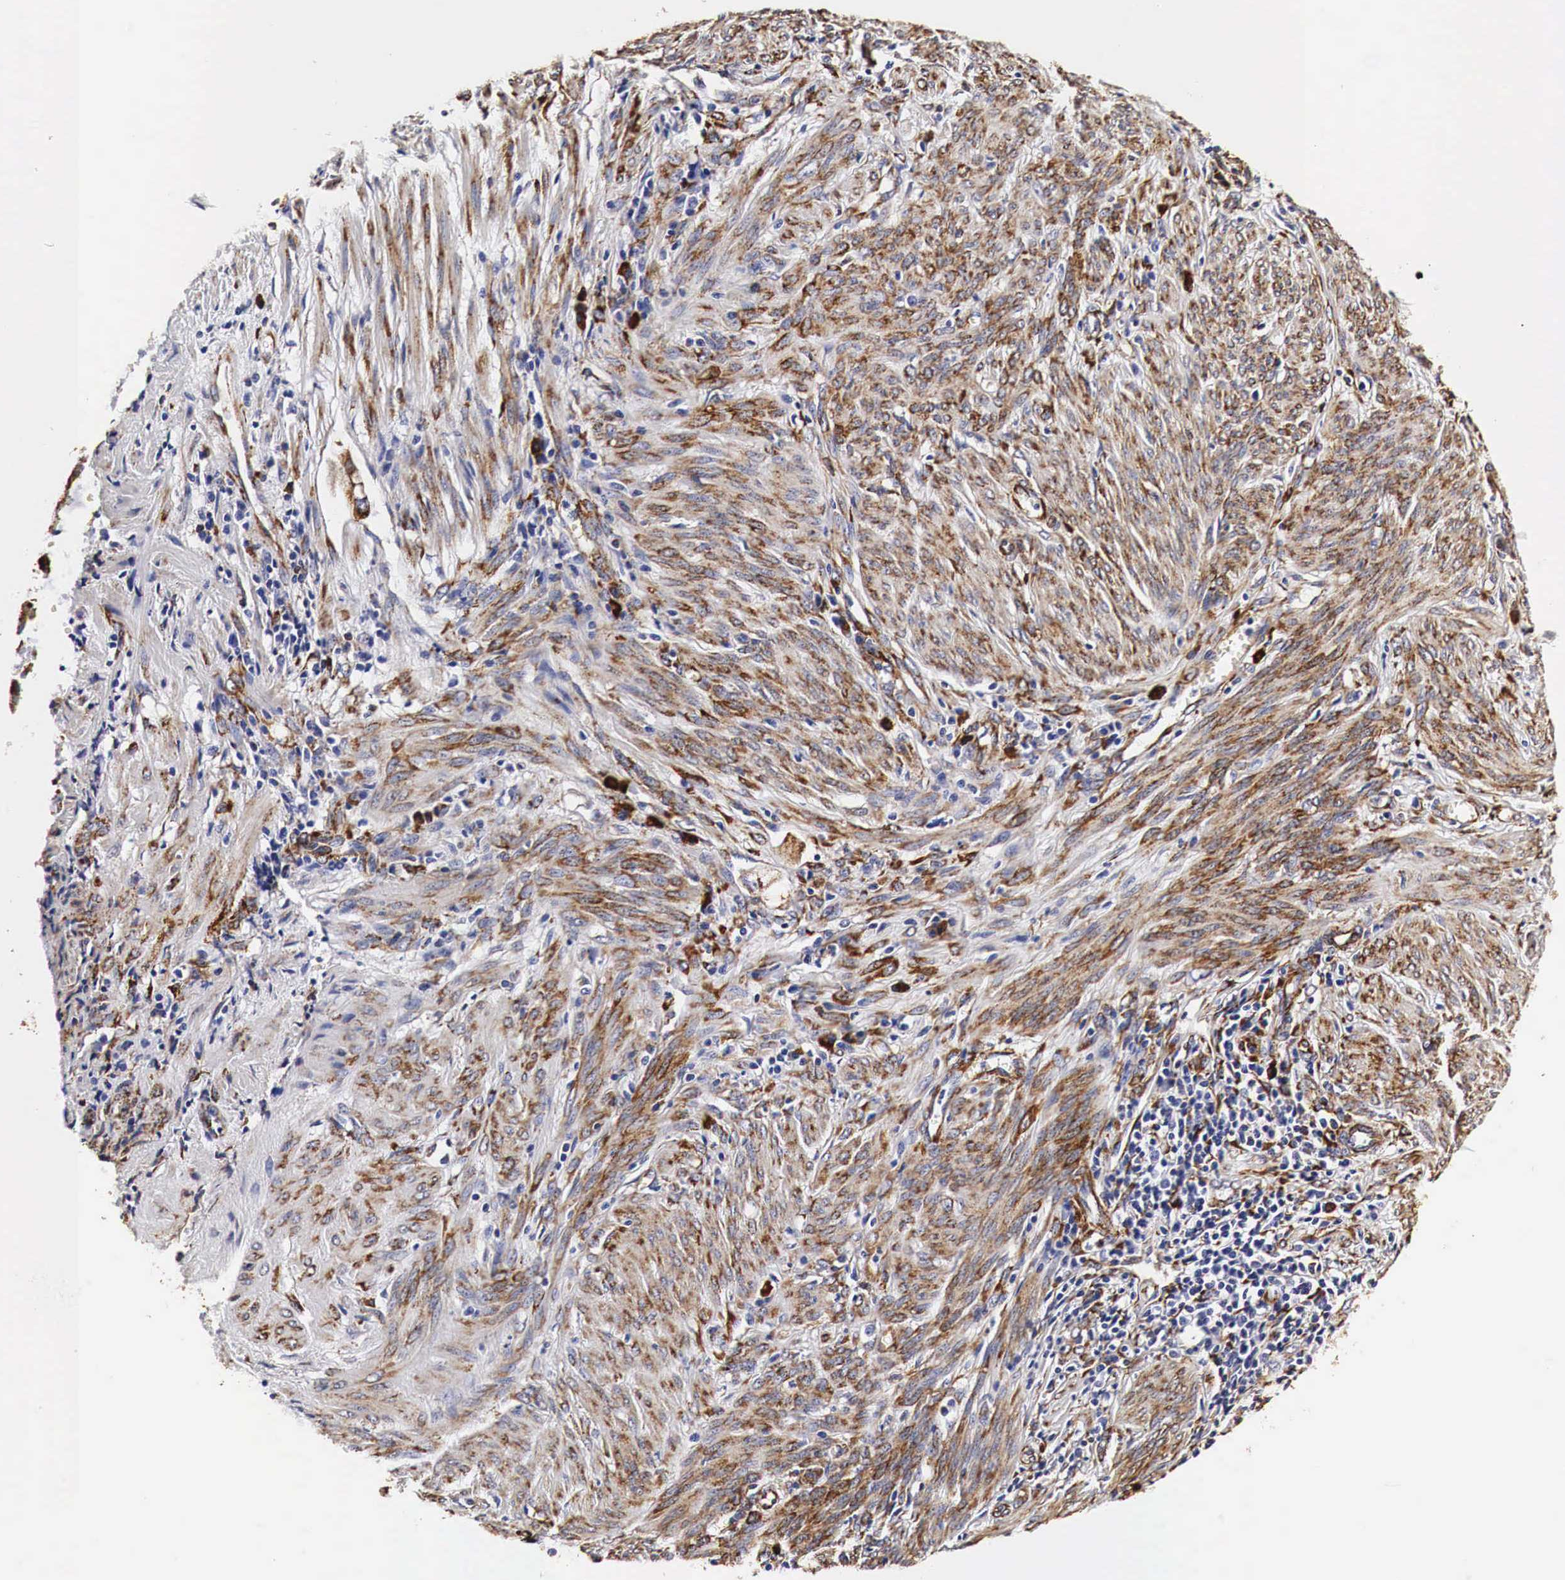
{"staining": {"intensity": "strong", "quantity": ">75%", "location": "cytoplasmic/membranous"}, "tissue": "endometrial cancer", "cell_type": "Tumor cells", "image_type": "cancer", "snomed": [{"axis": "morphology", "description": "Adenocarcinoma, NOS"}, {"axis": "topography", "description": "Endometrium"}], "caption": "A high-resolution image shows immunohistochemistry (IHC) staining of endometrial cancer (adenocarcinoma), which shows strong cytoplasmic/membranous positivity in about >75% of tumor cells.", "gene": "CKAP4", "patient": {"sex": "female", "age": 75}}